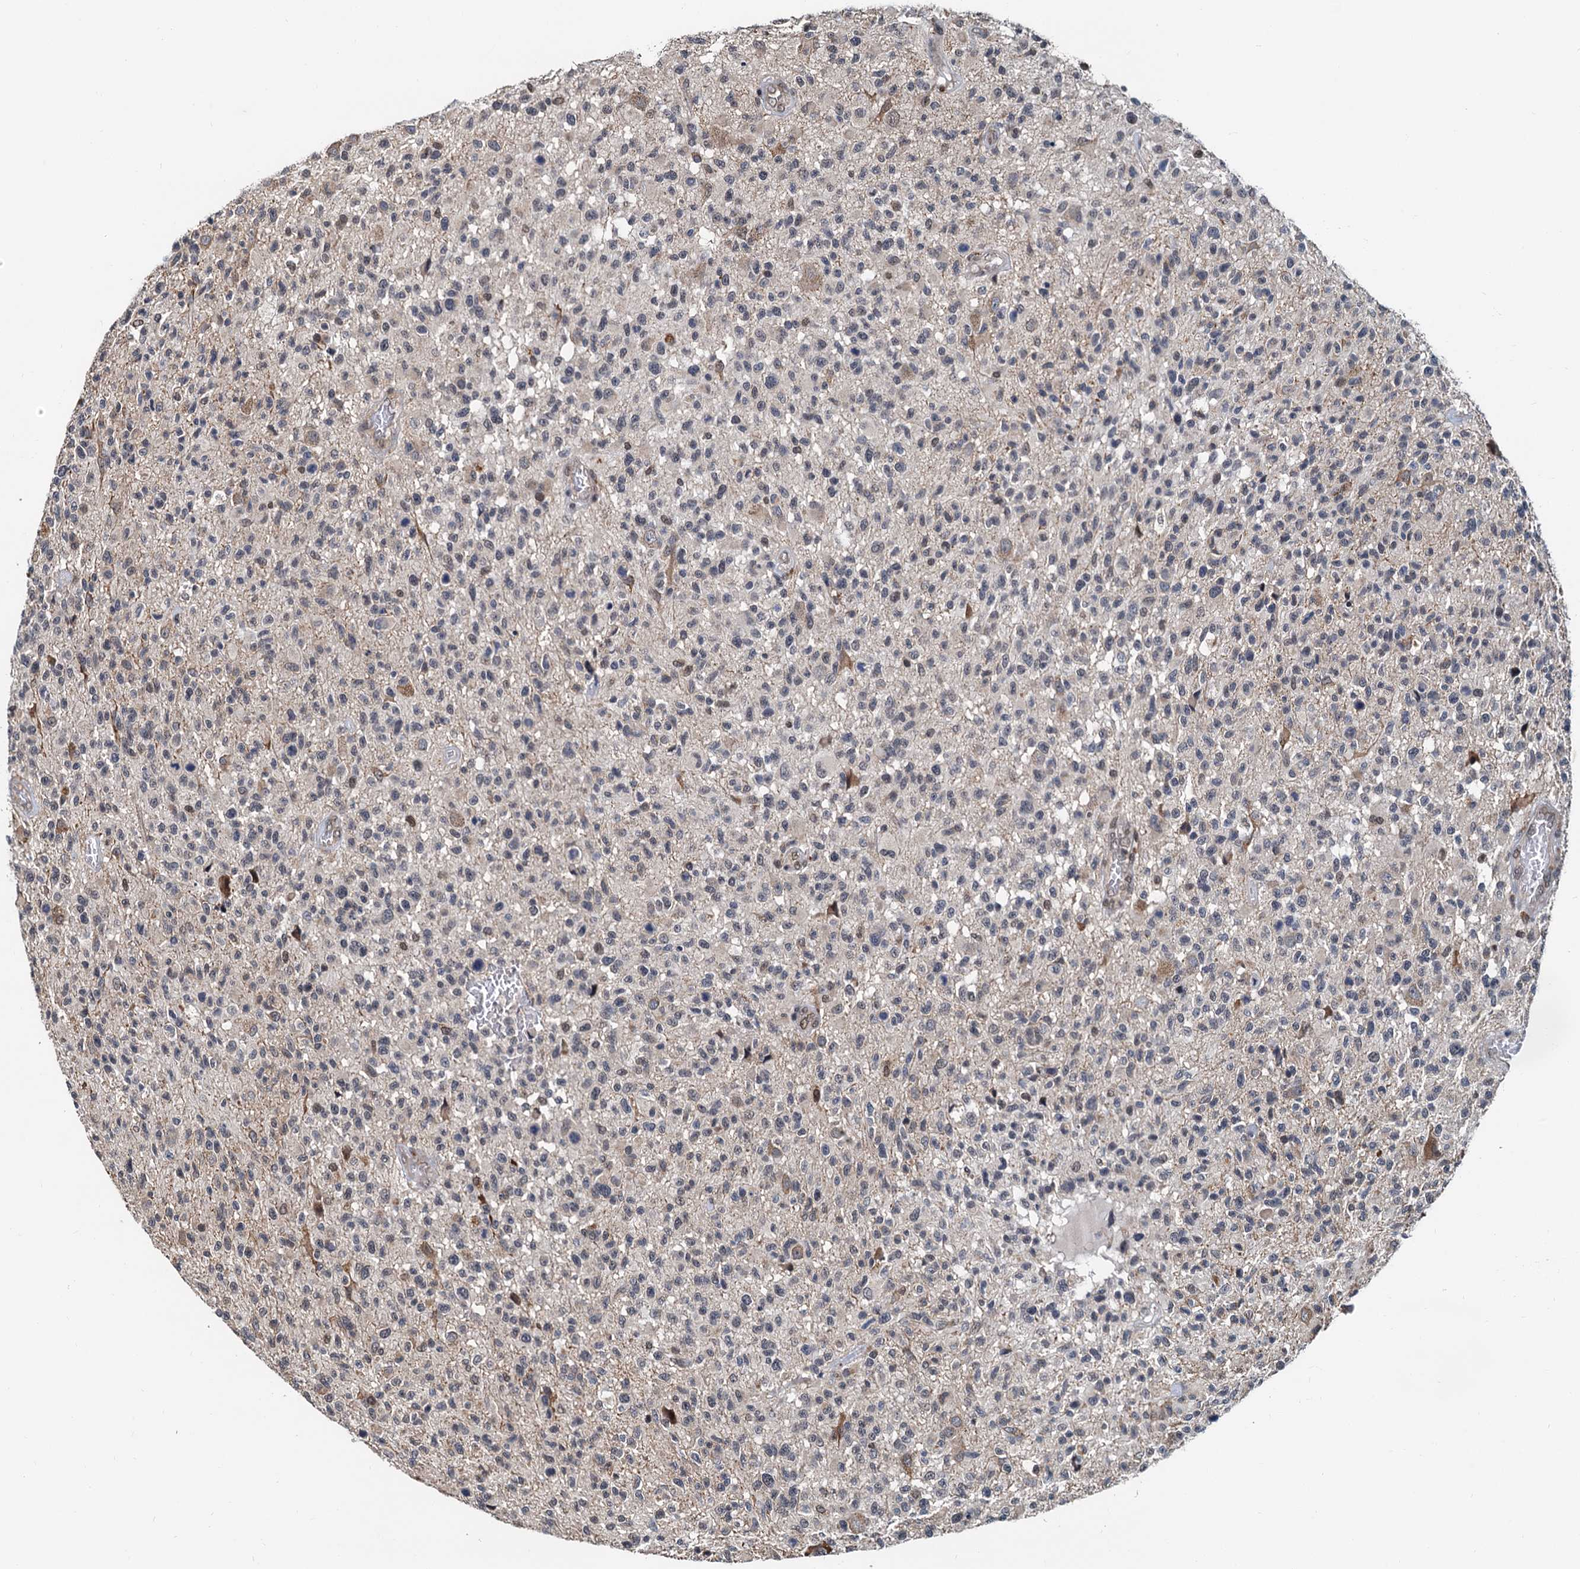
{"staining": {"intensity": "weak", "quantity": "<25%", "location": "cytoplasmic/membranous,nuclear"}, "tissue": "glioma", "cell_type": "Tumor cells", "image_type": "cancer", "snomed": [{"axis": "morphology", "description": "Glioma, malignant, High grade"}, {"axis": "morphology", "description": "Glioblastoma, NOS"}, {"axis": "topography", "description": "Brain"}], "caption": "This image is of glioblastoma stained with immunohistochemistry (IHC) to label a protein in brown with the nuclei are counter-stained blue. There is no positivity in tumor cells.", "gene": "MCMBP", "patient": {"sex": "male", "age": 60}}